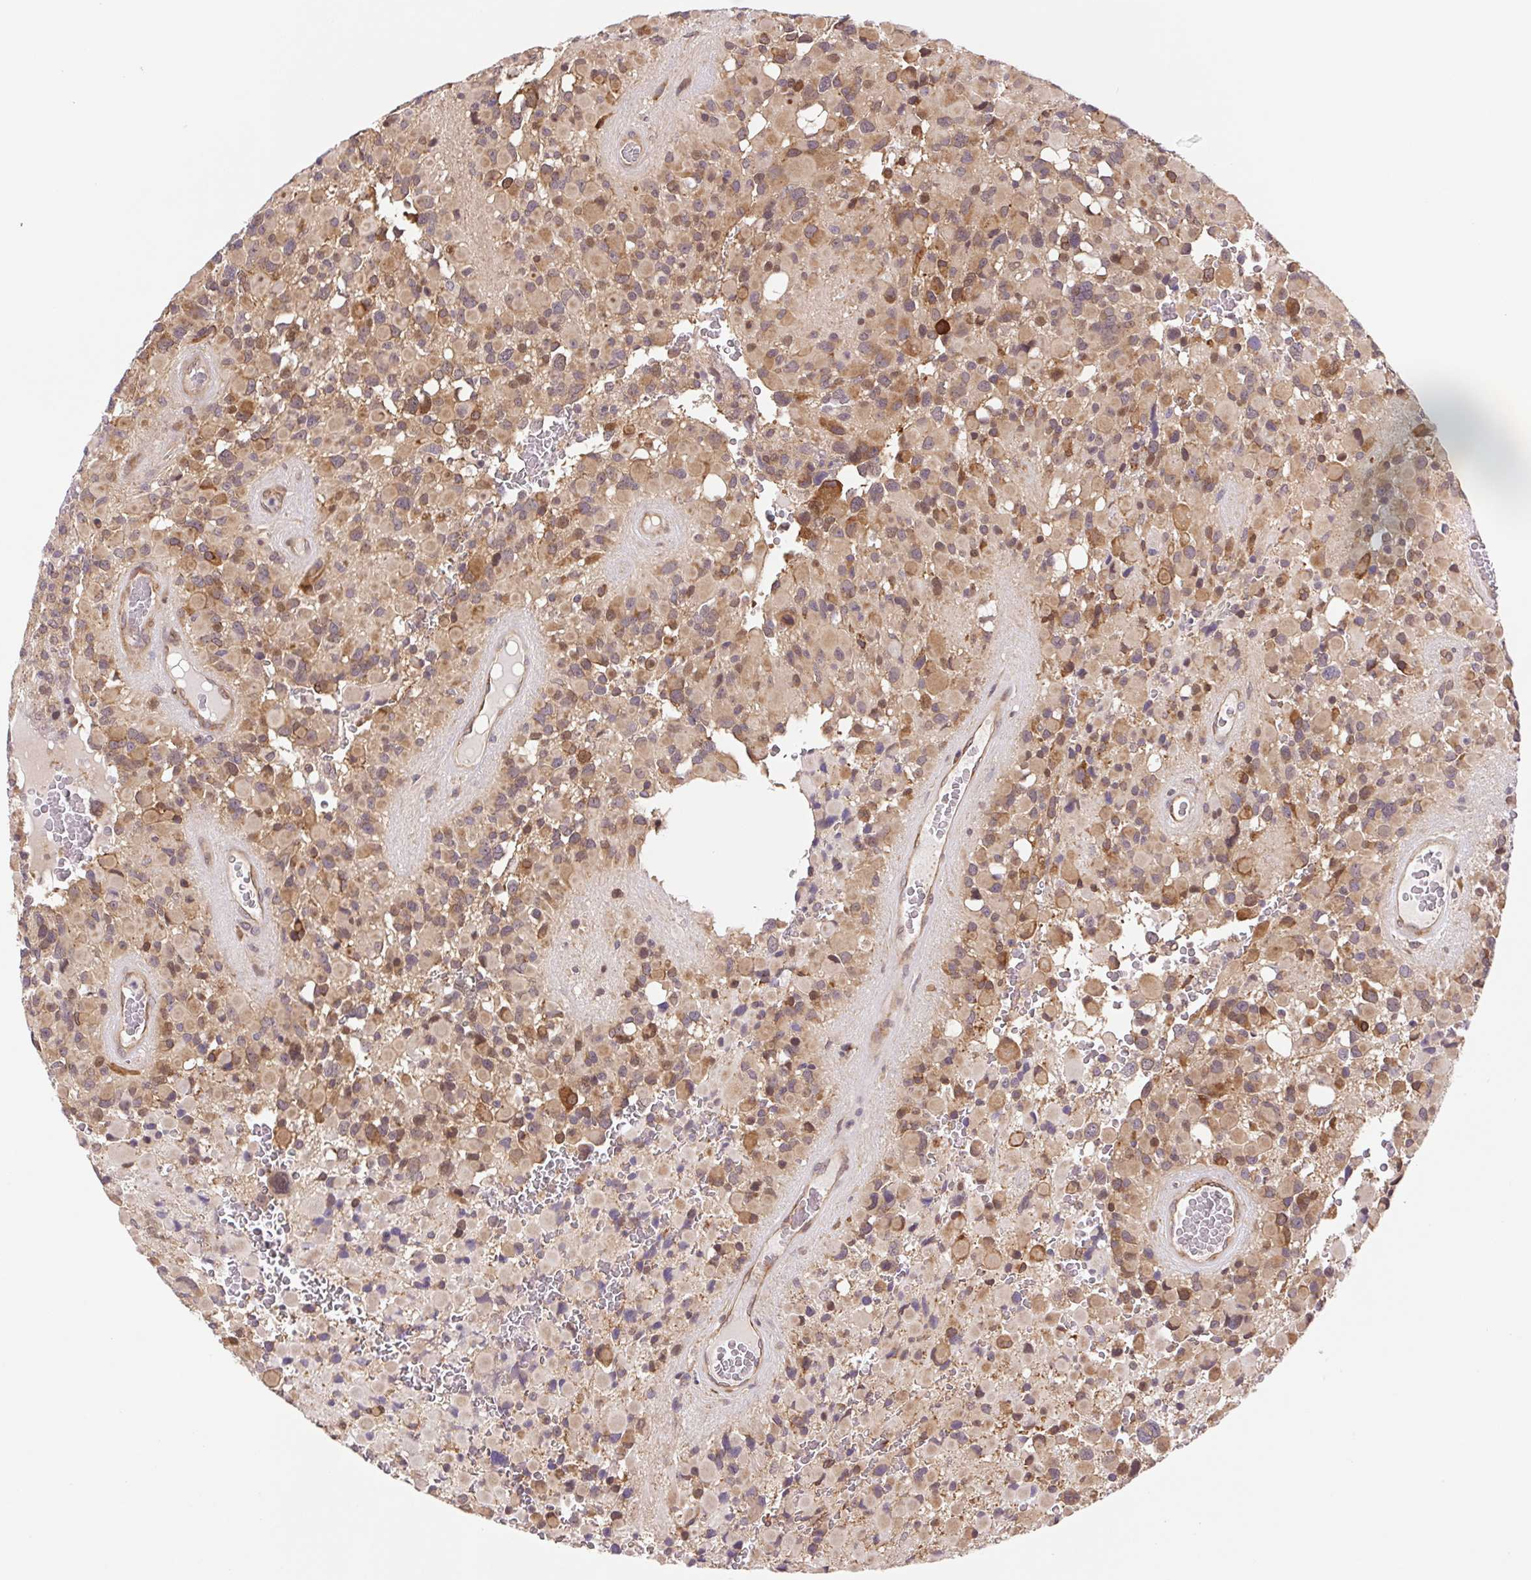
{"staining": {"intensity": "moderate", "quantity": "25%-75%", "location": "cytoplasmic/membranous"}, "tissue": "glioma", "cell_type": "Tumor cells", "image_type": "cancer", "snomed": [{"axis": "morphology", "description": "Glioma, malignant, High grade"}, {"axis": "topography", "description": "Brain"}], "caption": "An immunohistochemistry (IHC) micrograph of tumor tissue is shown. Protein staining in brown shows moderate cytoplasmic/membranous positivity in glioma within tumor cells.", "gene": "LYPD5", "patient": {"sex": "female", "age": 40}}